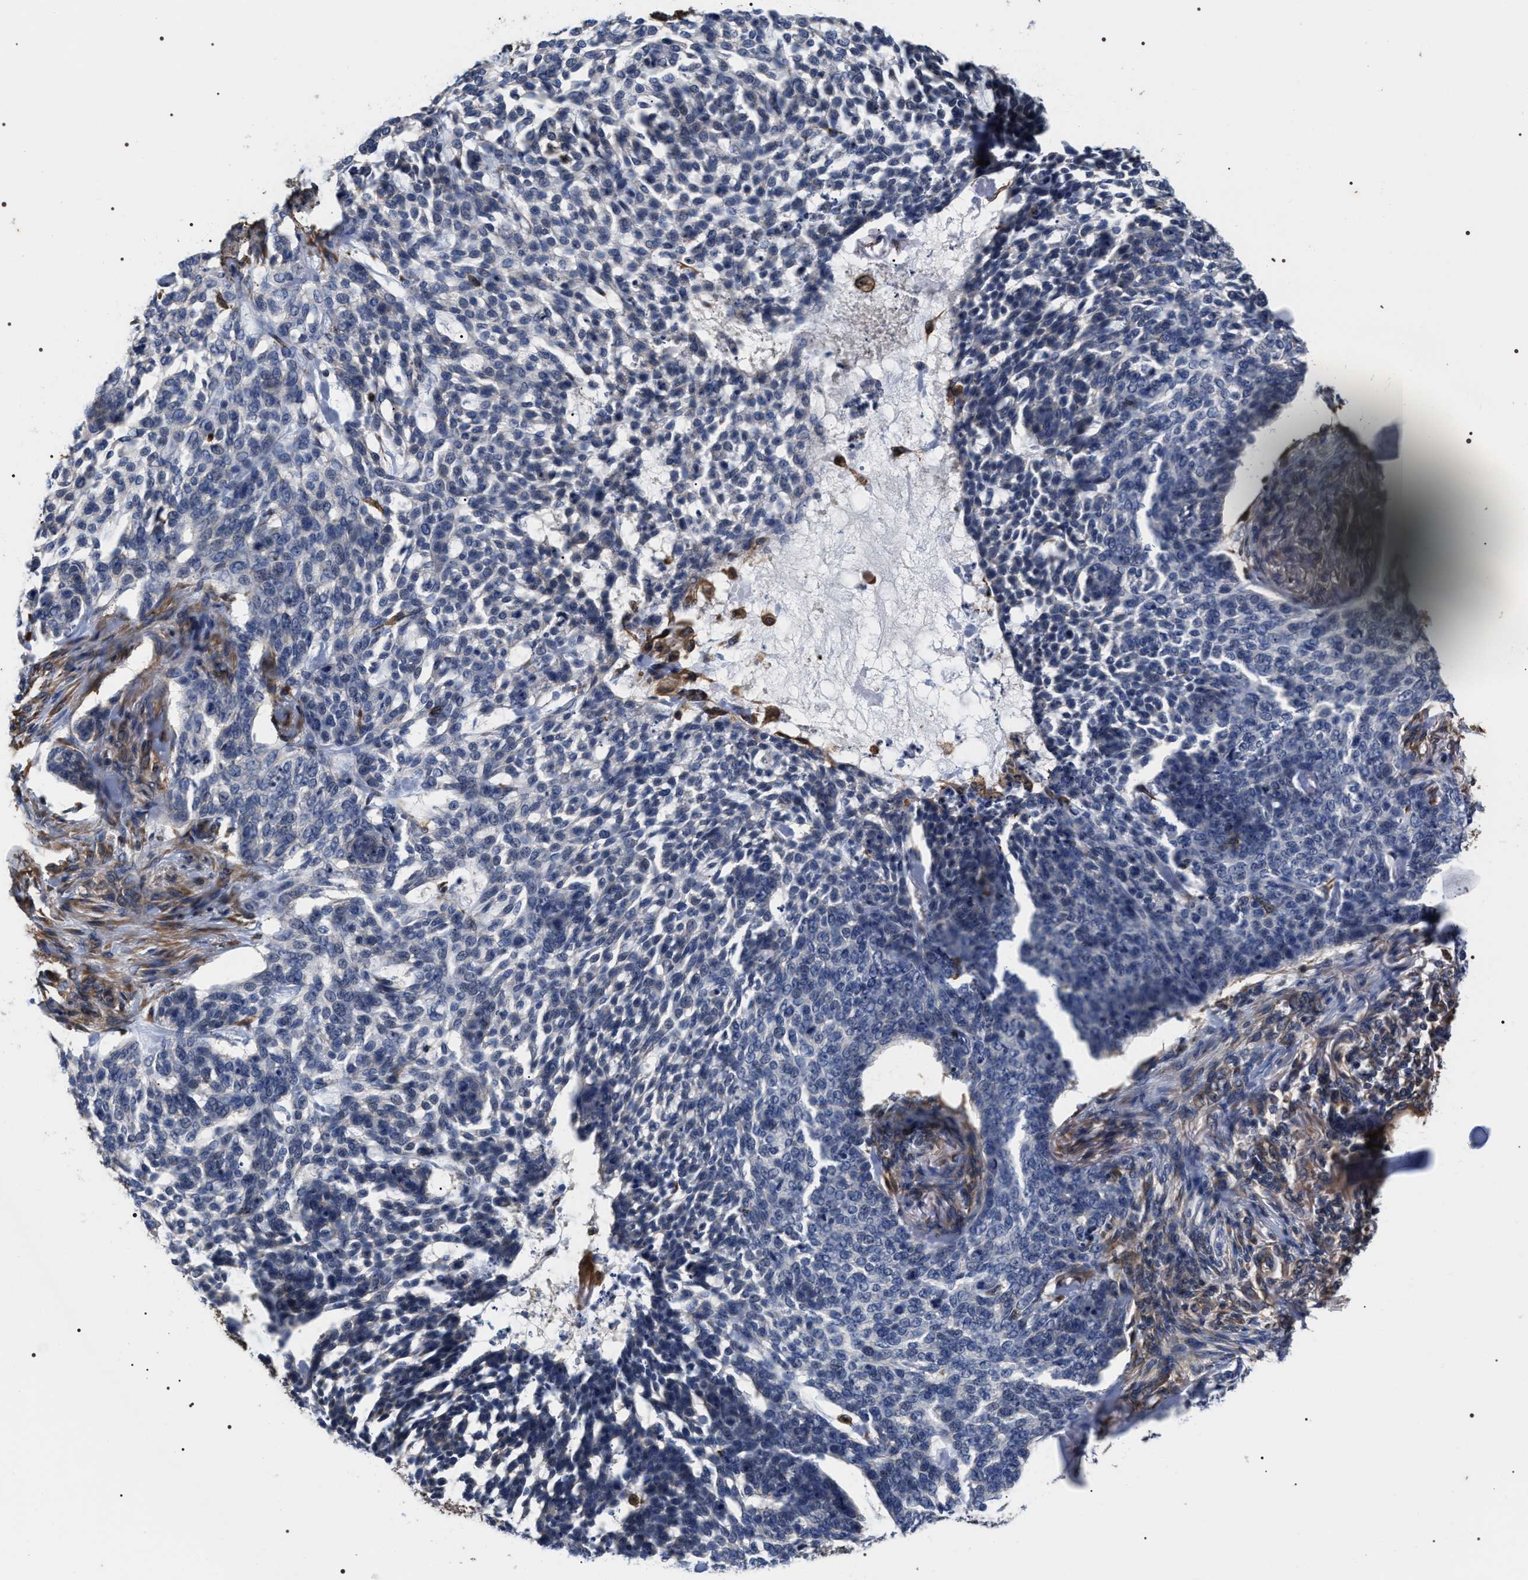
{"staining": {"intensity": "negative", "quantity": "none", "location": "none"}, "tissue": "skin cancer", "cell_type": "Tumor cells", "image_type": "cancer", "snomed": [{"axis": "morphology", "description": "Basal cell carcinoma"}, {"axis": "topography", "description": "Skin"}], "caption": "The image shows no staining of tumor cells in basal cell carcinoma (skin).", "gene": "TSPAN33", "patient": {"sex": "female", "age": 64}}